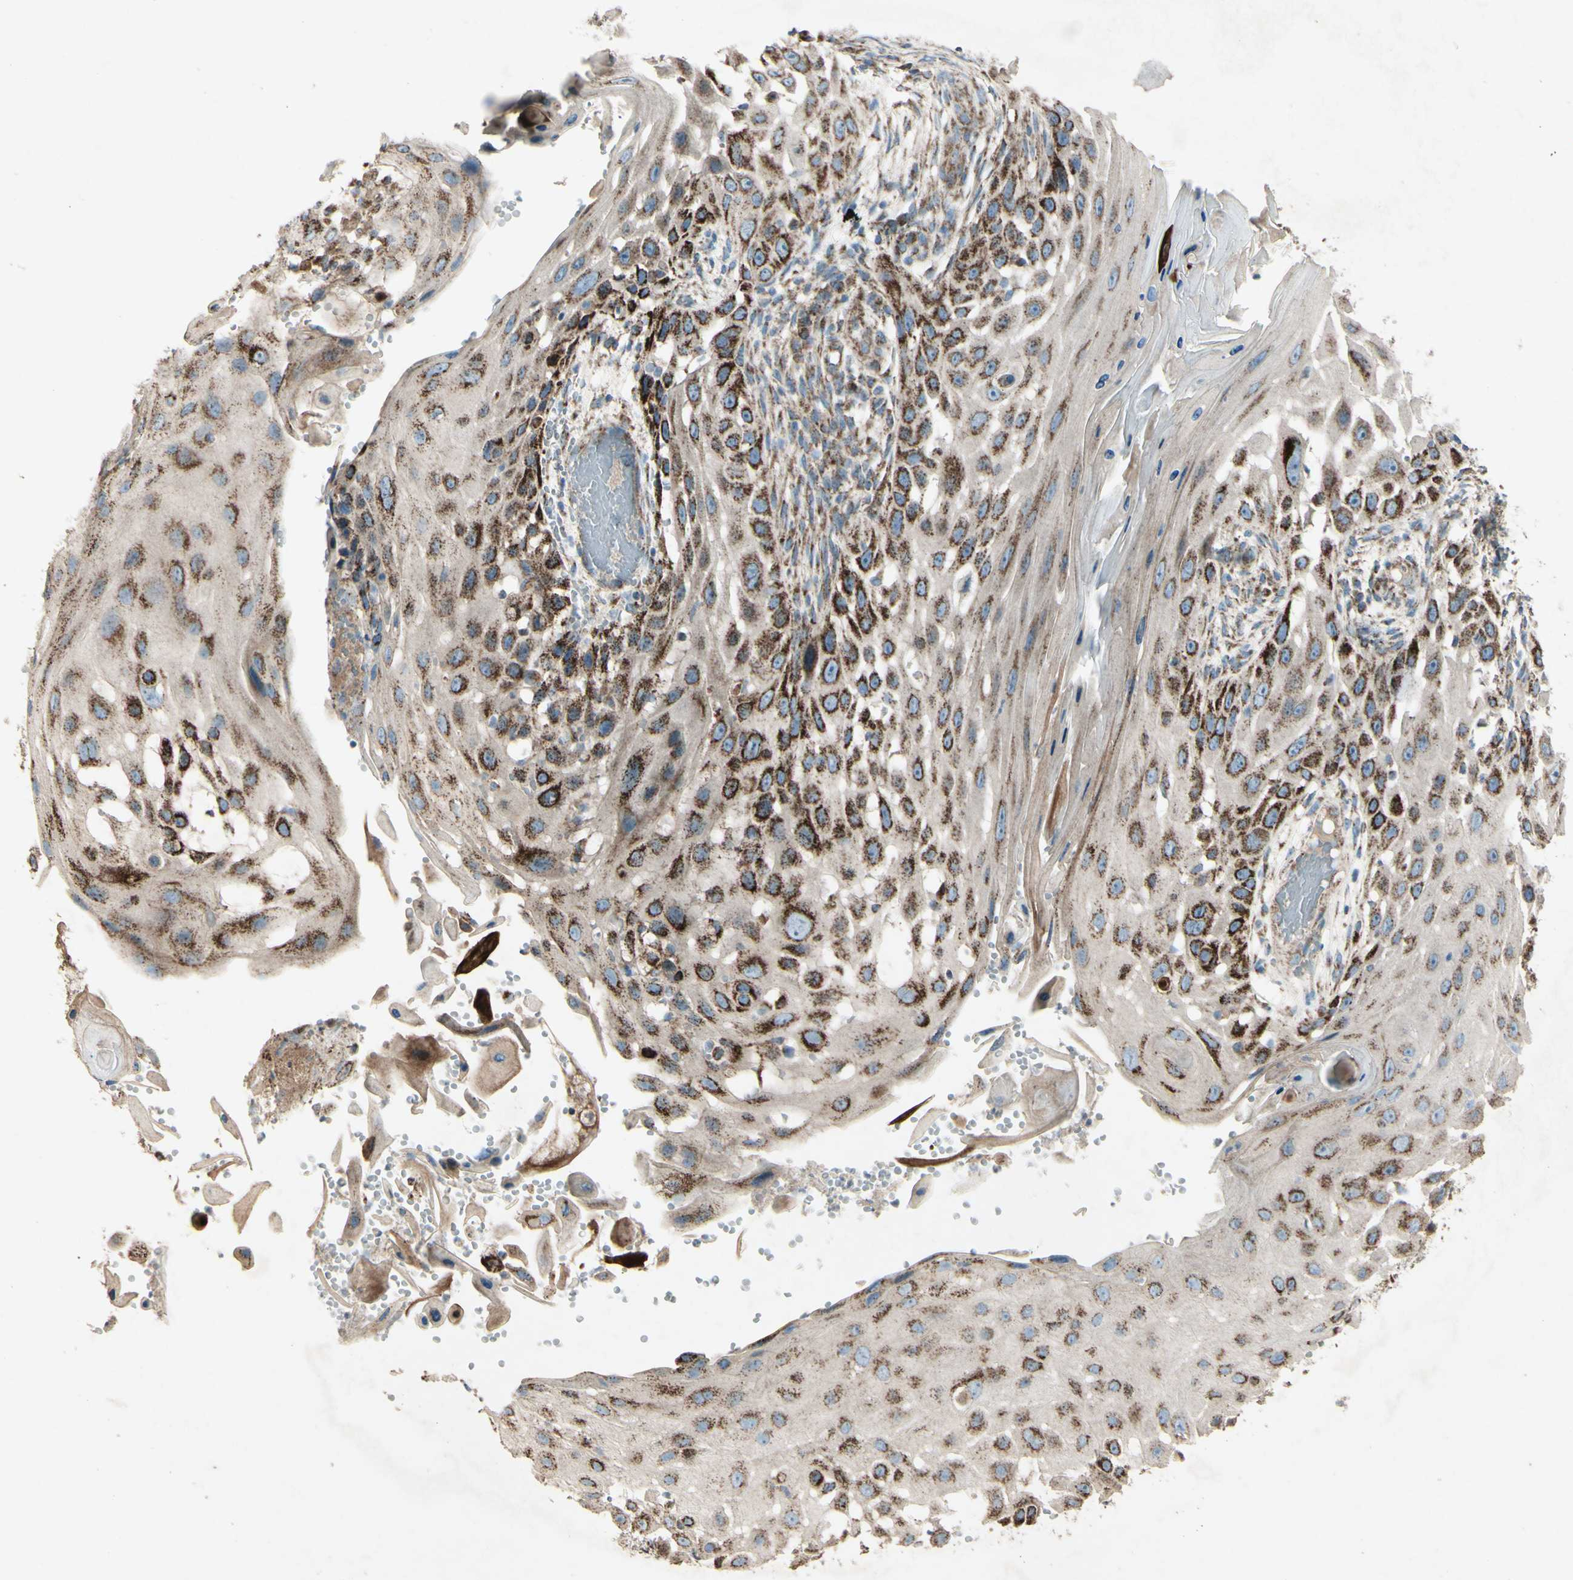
{"staining": {"intensity": "strong", "quantity": ">75%", "location": "cytoplasmic/membranous"}, "tissue": "skin cancer", "cell_type": "Tumor cells", "image_type": "cancer", "snomed": [{"axis": "morphology", "description": "Squamous cell carcinoma, NOS"}, {"axis": "topography", "description": "Skin"}], "caption": "Skin cancer stained for a protein shows strong cytoplasmic/membranous positivity in tumor cells.", "gene": "RHOT1", "patient": {"sex": "female", "age": 44}}